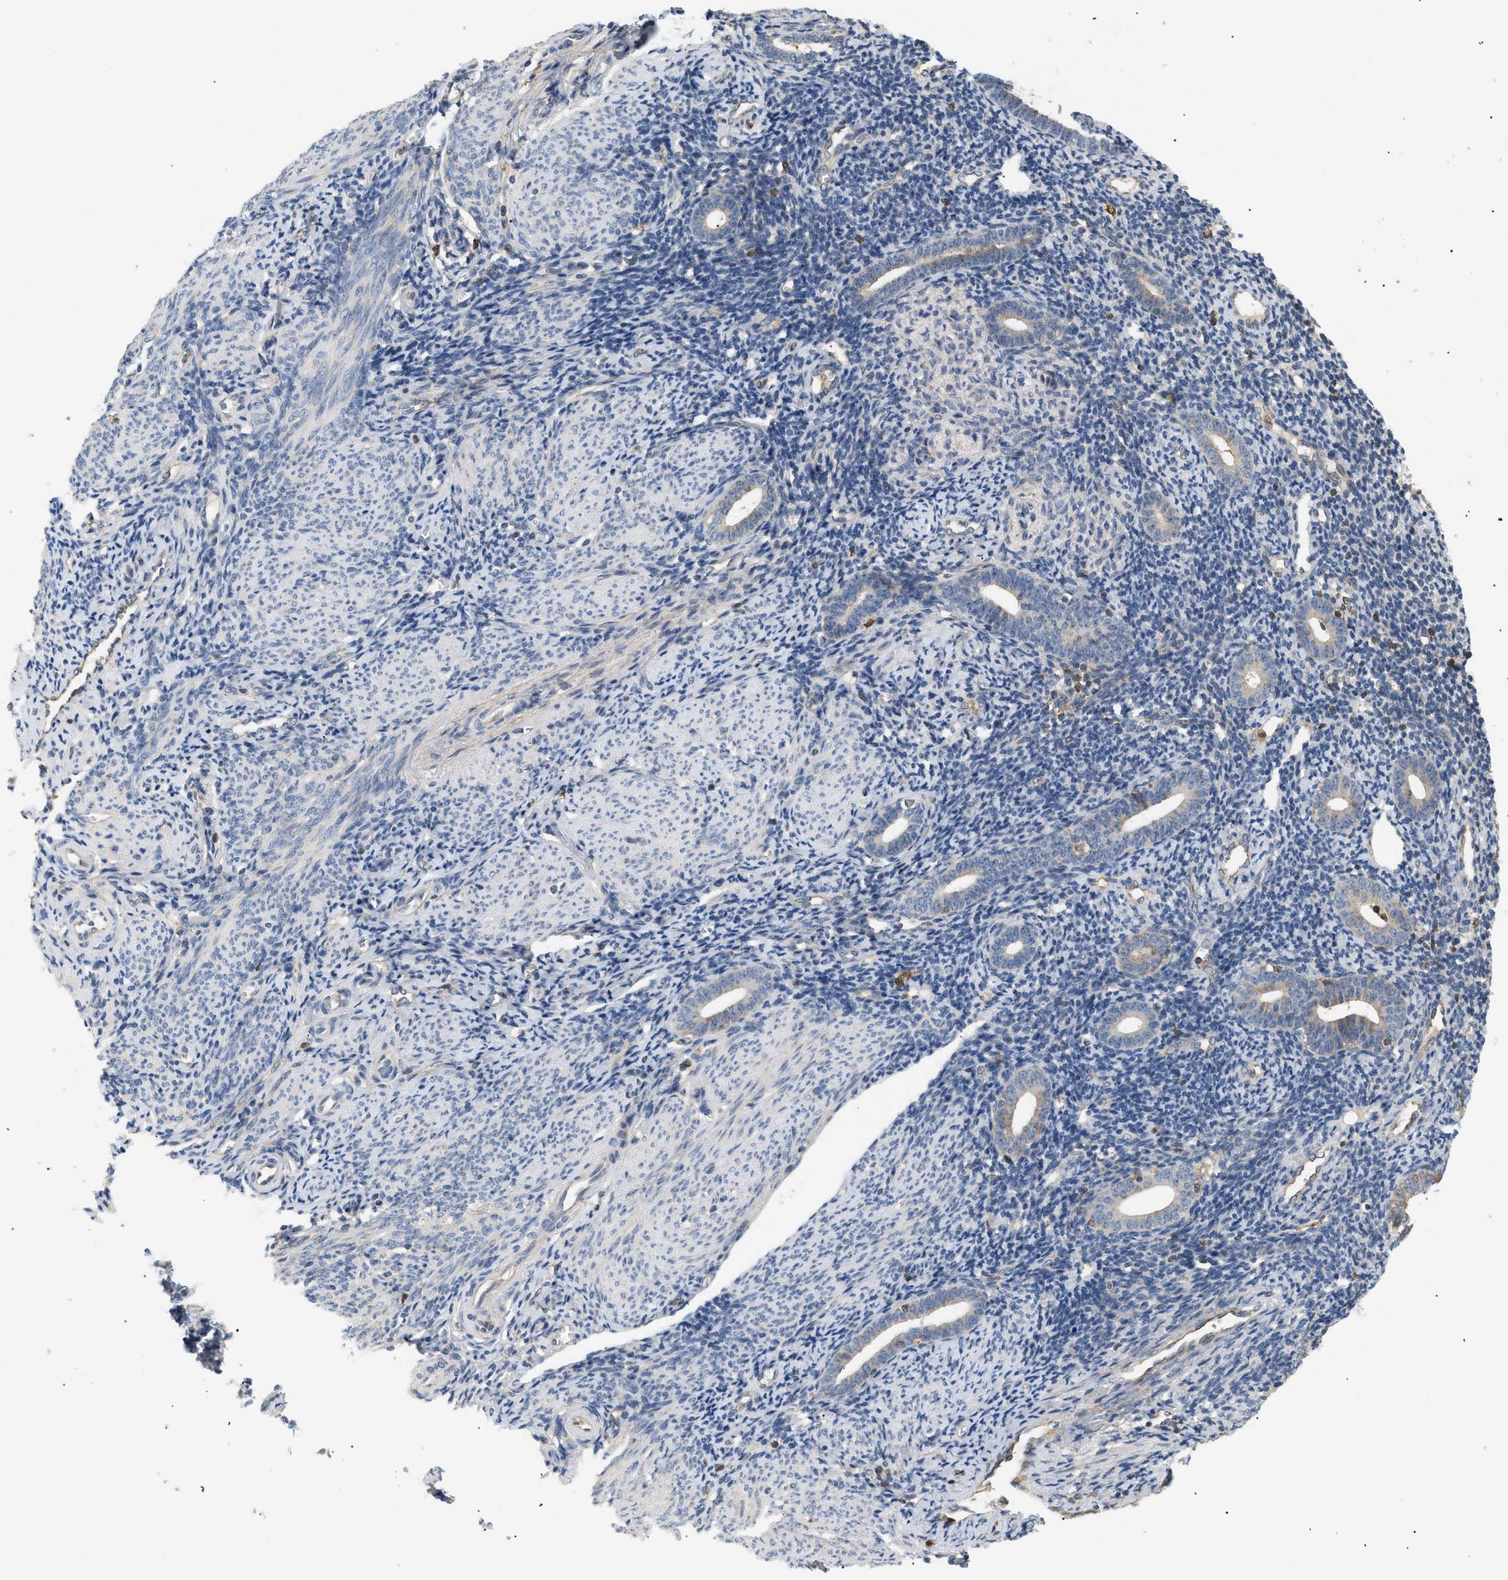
{"staining": {"intensity": "negative", "quantity": "none", "location": "none"}, "tissue": "endometrium", "cell_type": "Cells in endometrial stroma", "image_type": "normal", "snomed": [{"axis": "morphology", "description": "Normal tissue, NOS"}, {"axis": "topography", "description": "Endometrium"}], "caption": "The photomicrograph demonstrates no significant positivity in cells in endometrial stroma of endometrium. (DAB immunohistochemistry with hematoxylin counter stain).", "gene": "FARS2", "patient": {"sex": "female", "age": 50}}